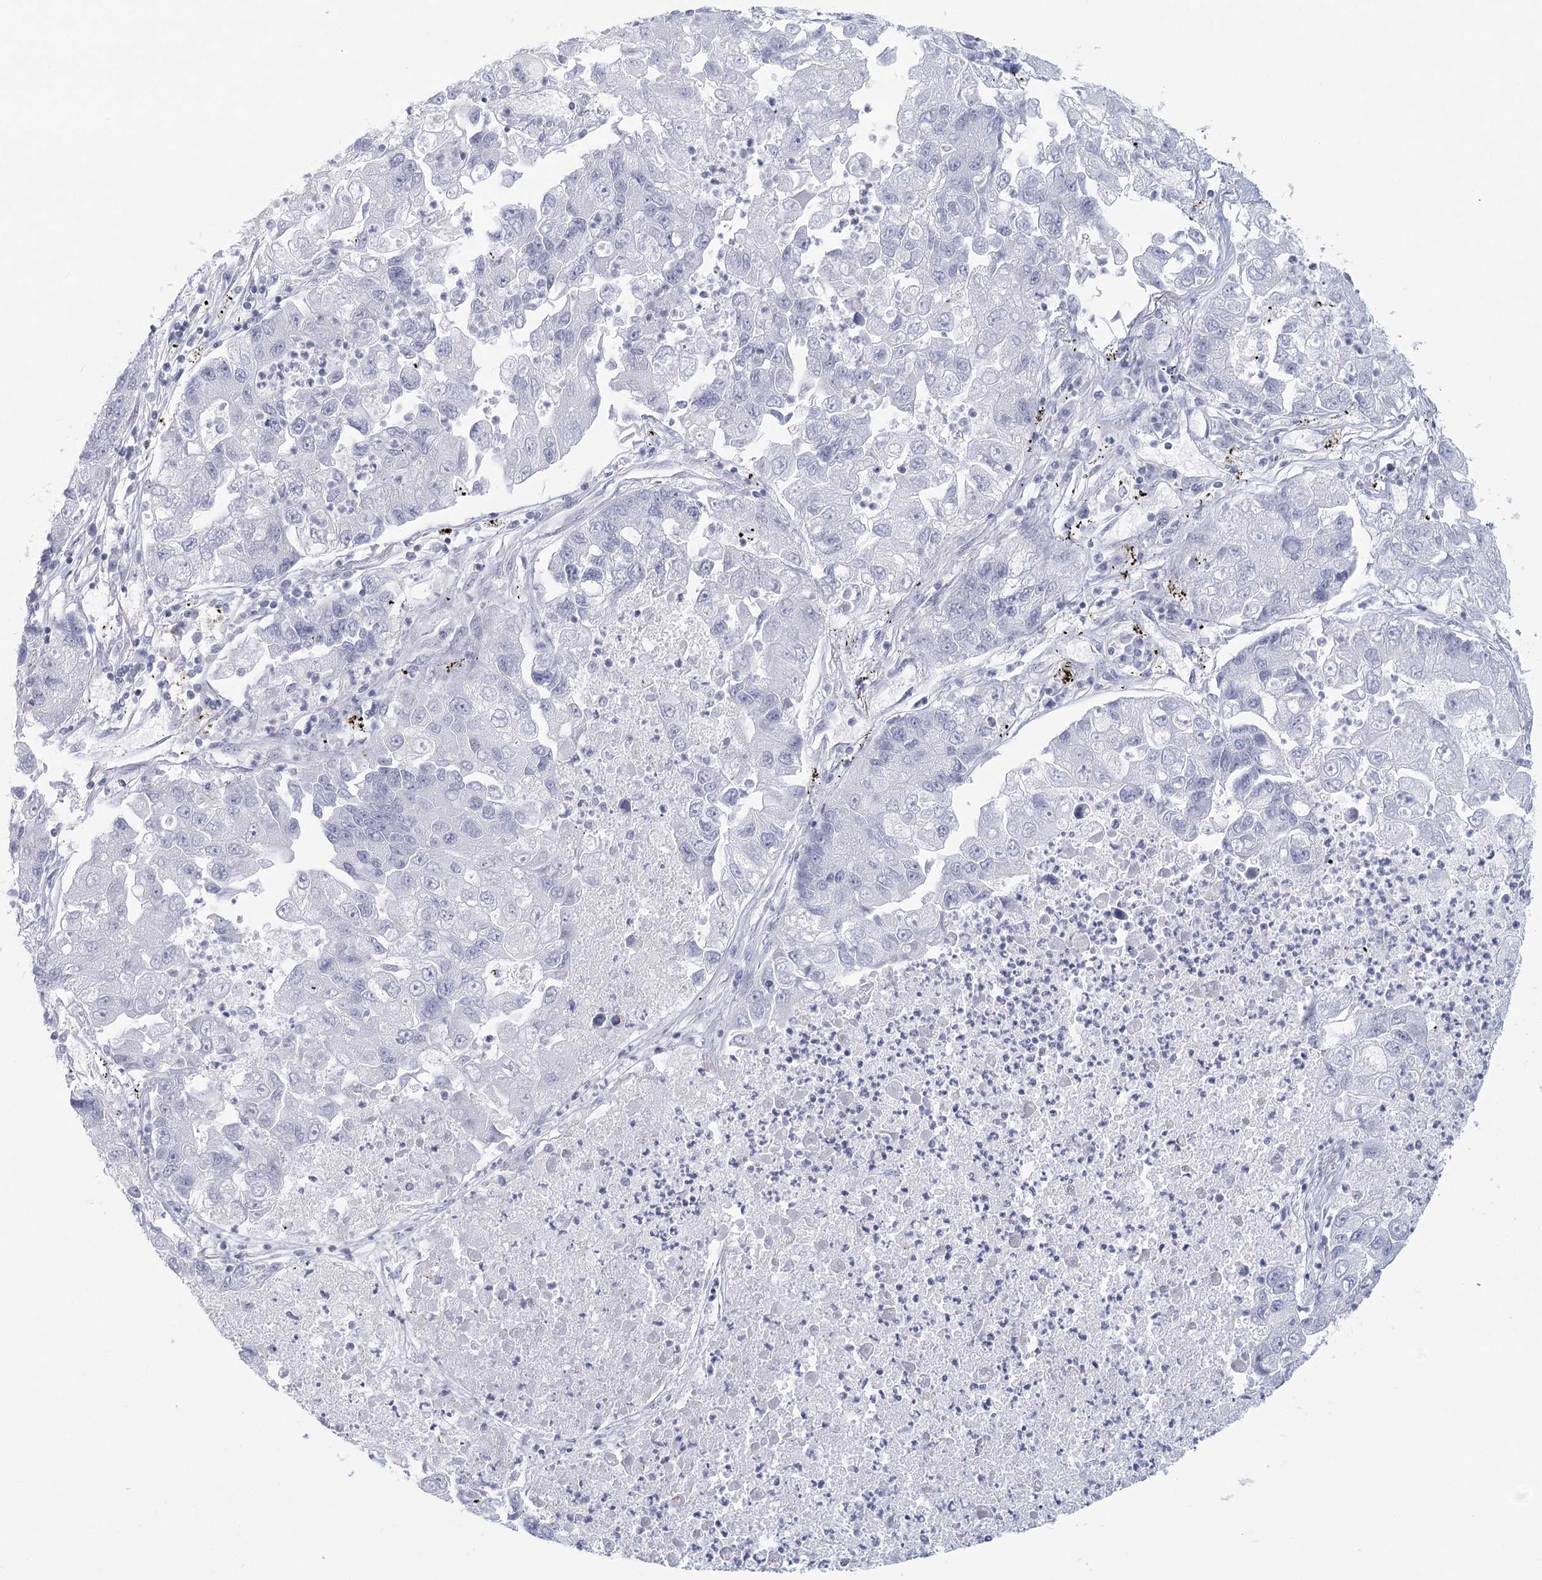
{"staining": {"intensity": "negative", "quantity": "none", "location": "none"}, "tissue": "lung cancer", "cell_type": "Tumor cells", "image_type": "cancer", "snomed": [{"axis": "morphology", "description": "Adenocarcinoma, NOS"}, {"axis": "topography", "description": "Lung"}], "caption": "Immunohistochemical staining of lung cancer demonstrates no significant positivity in tumor cells.", "gene": "WNT8B", "patient": {"sex": "female", "age": 51}}